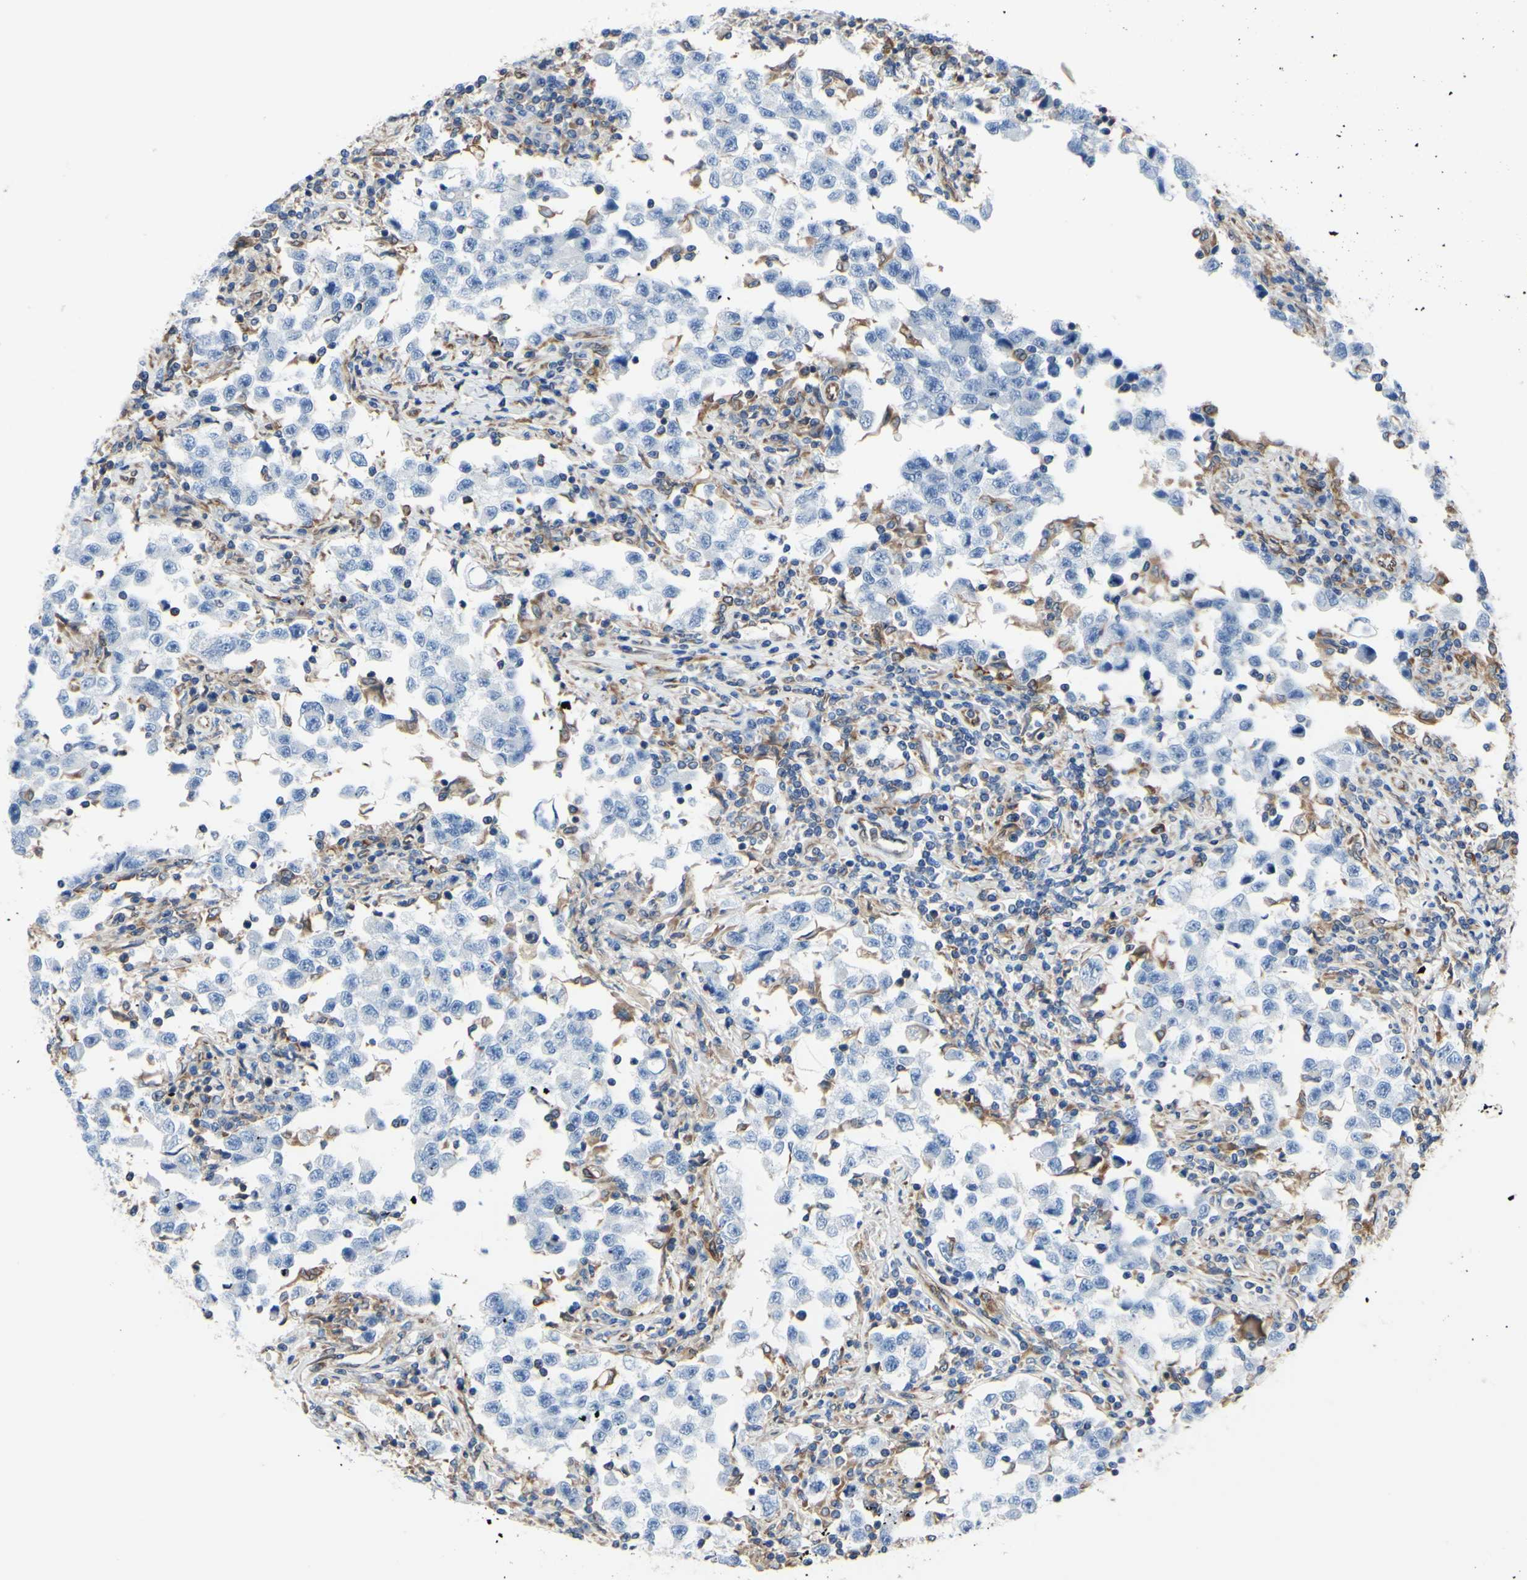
{"staining": {"intensity": "negative", "quantity": "none", "location": "none"}, "tissue": "testis cancer", "cell_type": "Tumor cells", "image_type": "cancer", "snomed": [{"axis": "morphology", "description": "Carcinoma, Embryonal, NOS"}, {"axis": "topography", "description": "Testis"}], "caption": "Immunohistochemical staining of testis embryonal carcinoma shows no significant expression in tumor cells. Nuclei are stained in blue.", "gene": "MGST2", "patient": {"sex": "male", "age": 21}}